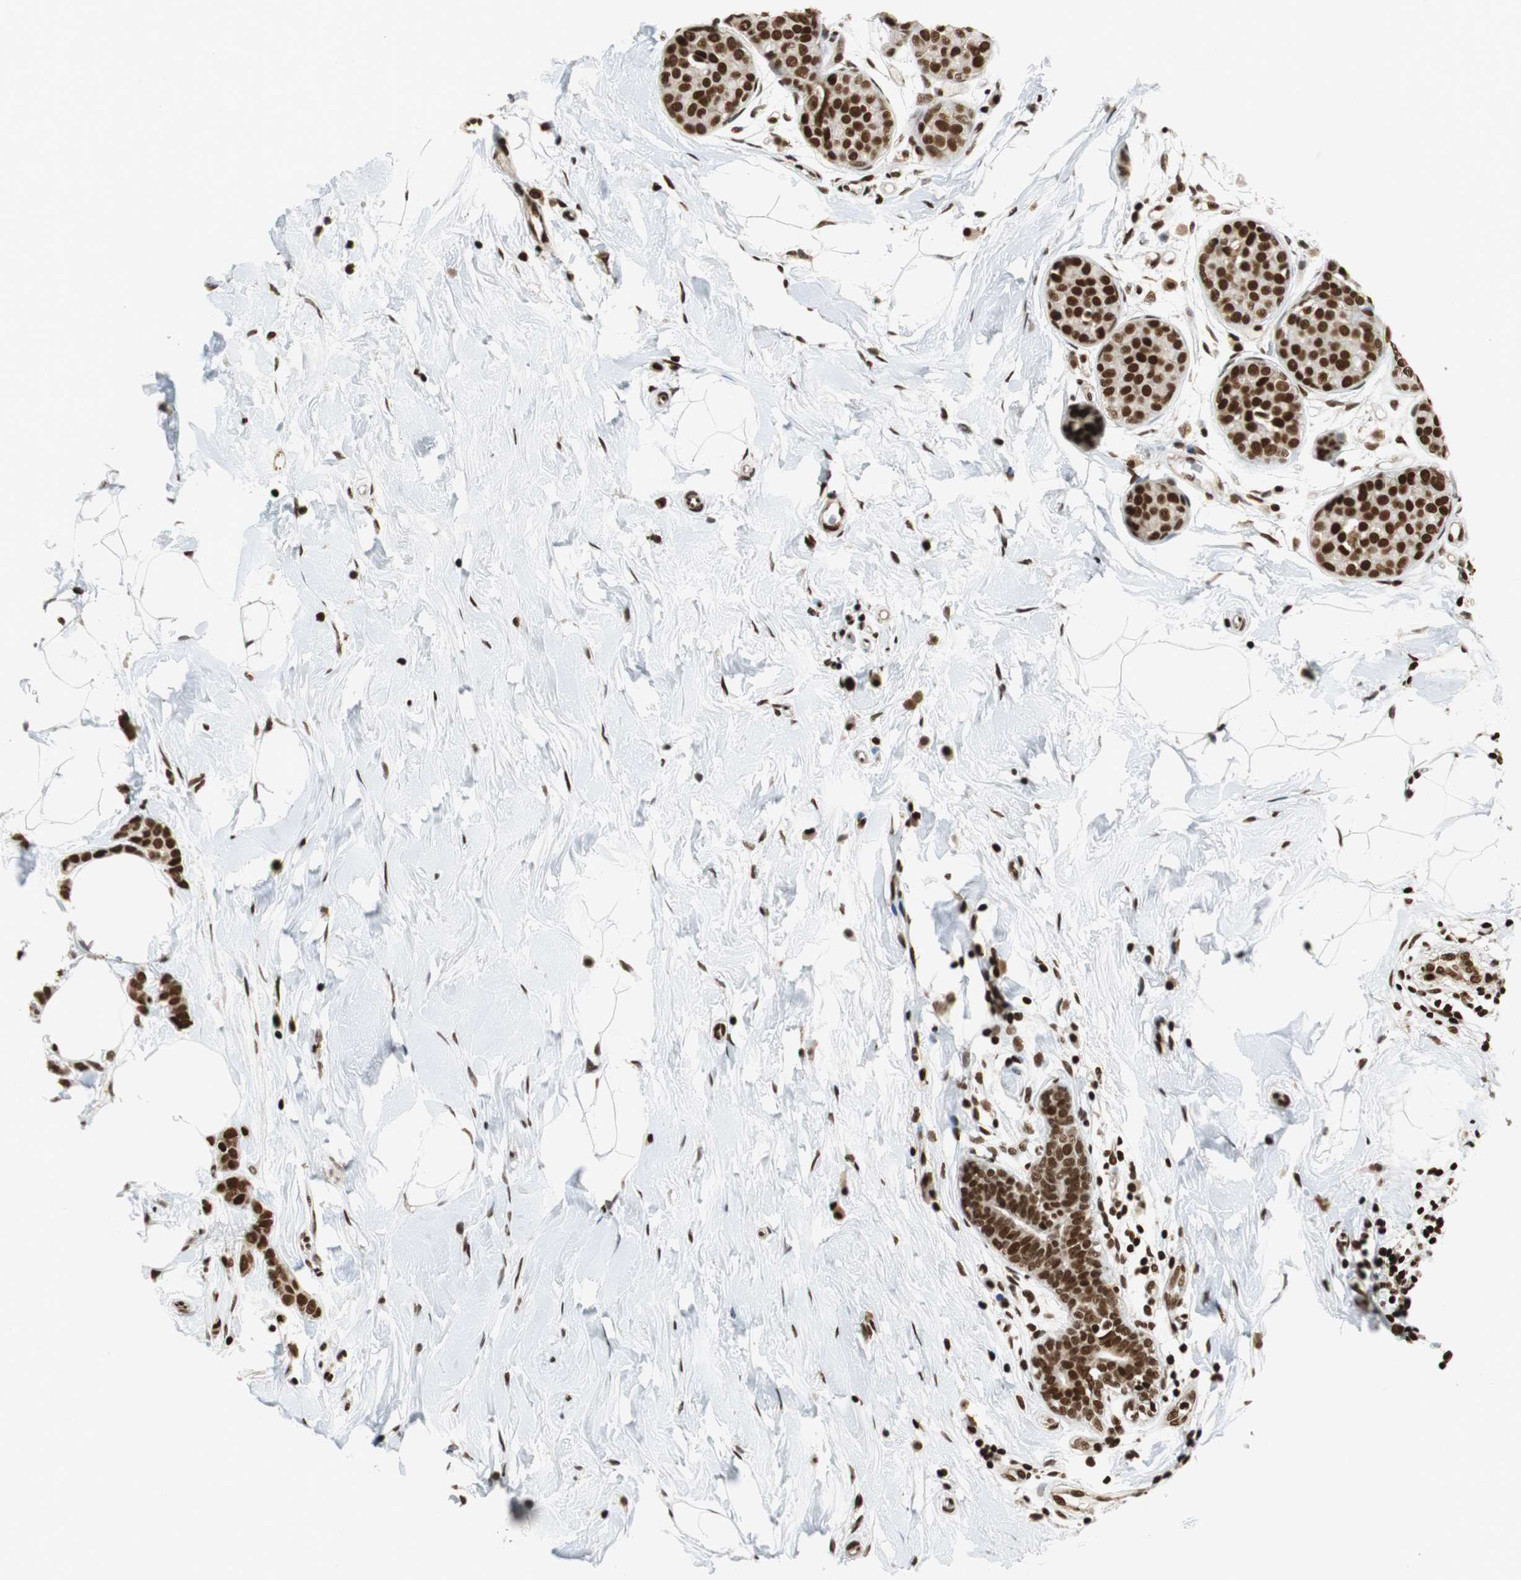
{"staining": {"intensity": "strong", "quantity": ">75%", "location": "nuclear"}, "tissue": "breast cancer", "cell_type": "Tumor cells", "image_type": "cancer", "snomed": [{"axis": "morphology", "description": "Lobular carcinoma, in situ"}, {"axis": "morphology", "description": "Lobular carcinoma"}, {"axis": "topography", "description": "Breast"}], "caption": "Immunohistochemistry (IHC) micrograph of neoplastic tissue: breast cancer (lobular carcinoma in situ) stained using IHC displays high levels of strong protein expression localized specifically in the nuclear of tumor cells, appearing as a nuclear brown color.", "gene": "HDAC1", "patient": {"sex": "female", "age": 41}}